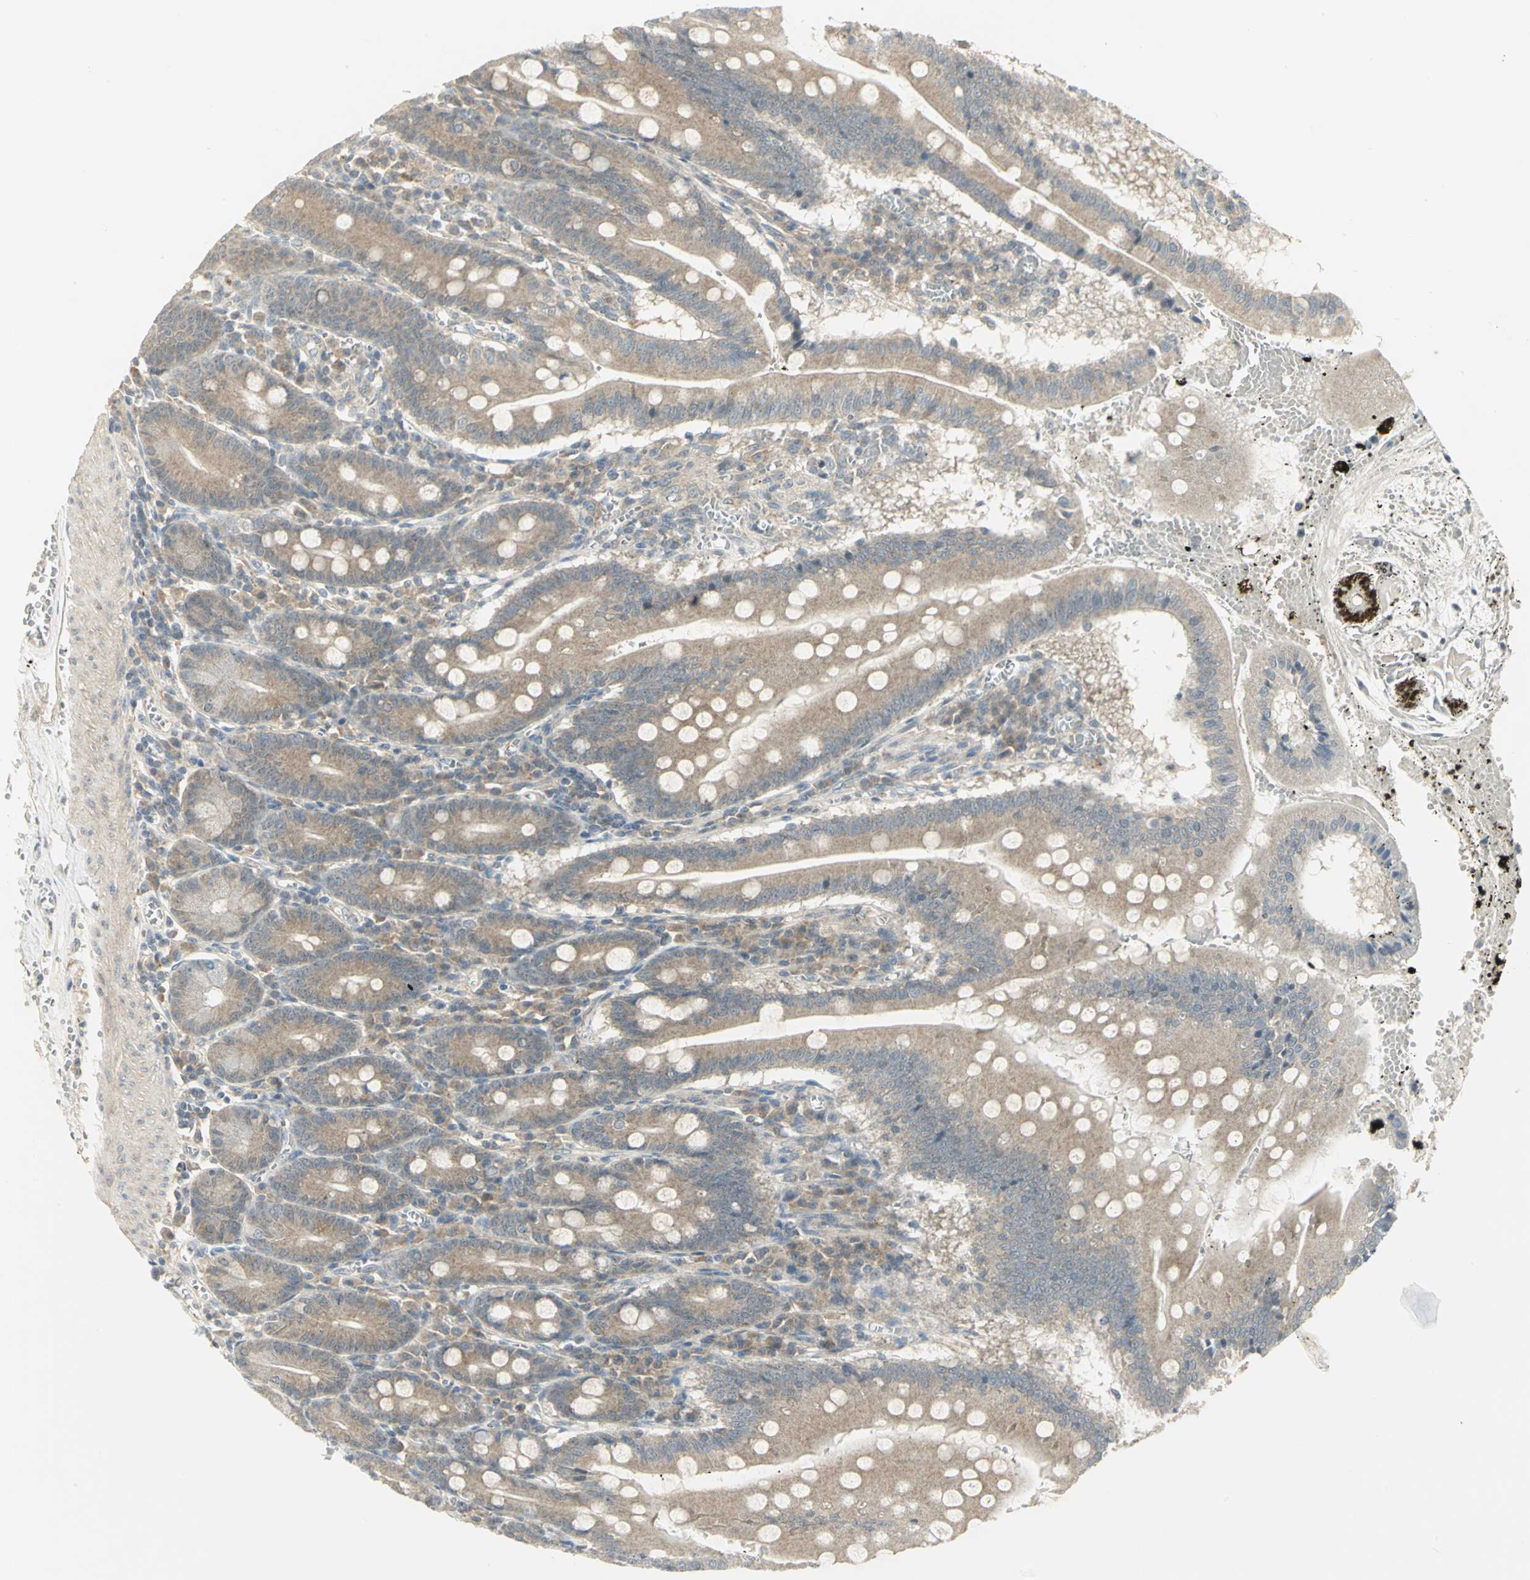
{"staining": {"intensity": "weak", "quantity": ">75%", "location": "cytoplasmic/membranous"}, "tissue": "small intestine", "cell_type": "Glandular cells", "image_type": "normal", "snomed": [{"axis": "morphology", "description": "Normal tissue, NOS"}, {"axis": "topography", "description": "Small intestine"}], "caption": "Unremarkable small intestine shows weak cytoplasmic/membranous positivity in about >75% of glandular cells, visualized by immunohistochemistry.", "gene": "MAPK8IP3", "patient": {"sex": "male", "age": 71}}